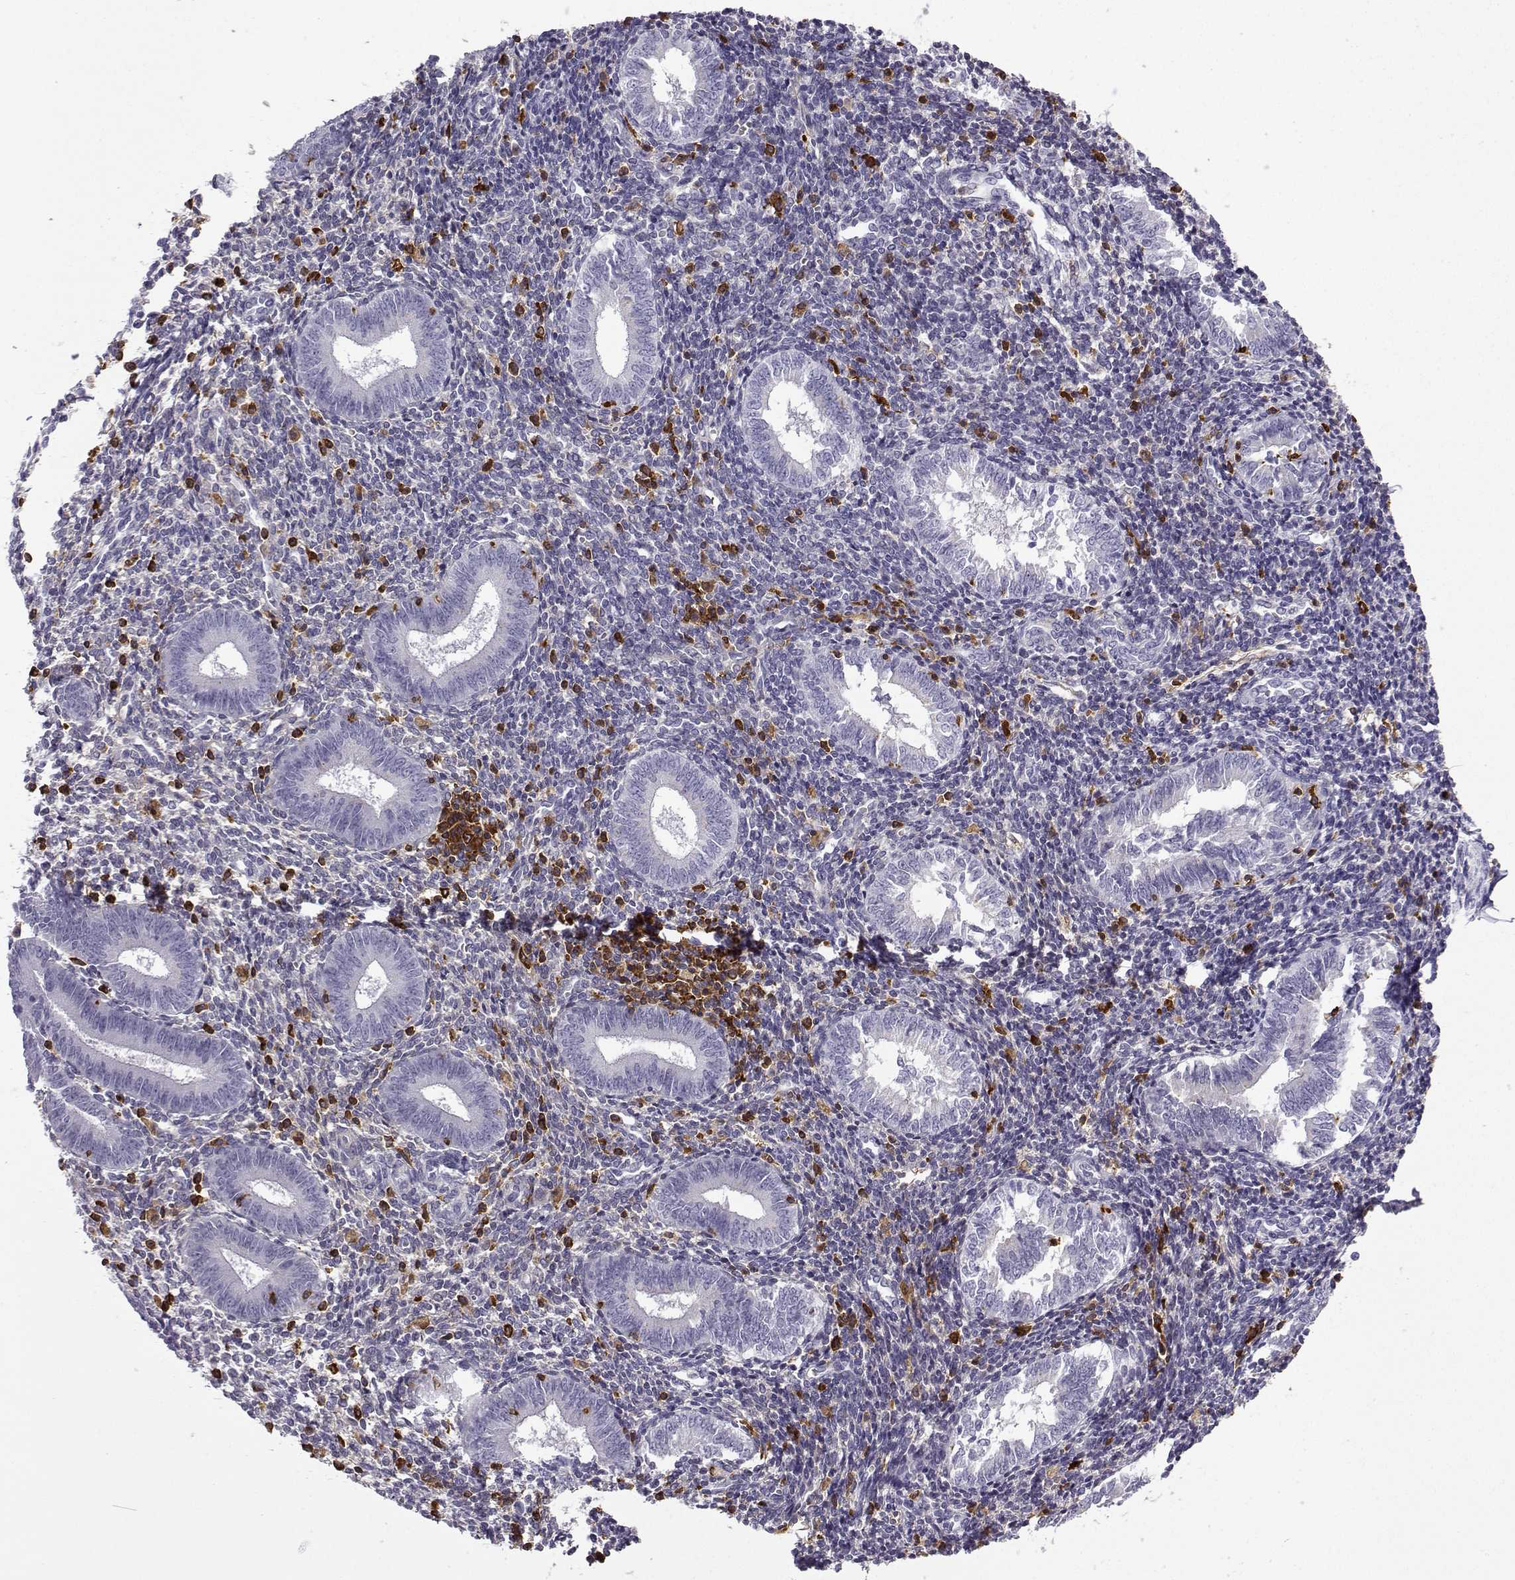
{"staining": {"intensity": "negative", "quantity": "none", "location": "none"}, "tissue": "endometrium", "cell_type": "Cells in endometrial stroma", "image_type": "normal", "snomed": [{"axis": "morphology", "description": "Normal tissue, NOS"}, {"axis": "topography", "description": "Endometrium"}], "caption": "Human endometrium stained for a protein using immunohistochemistry displays no positivity in cells in endometrial stroma.", "gene": "DOCK10", "patient": {"sex": "female", "age": 25}}